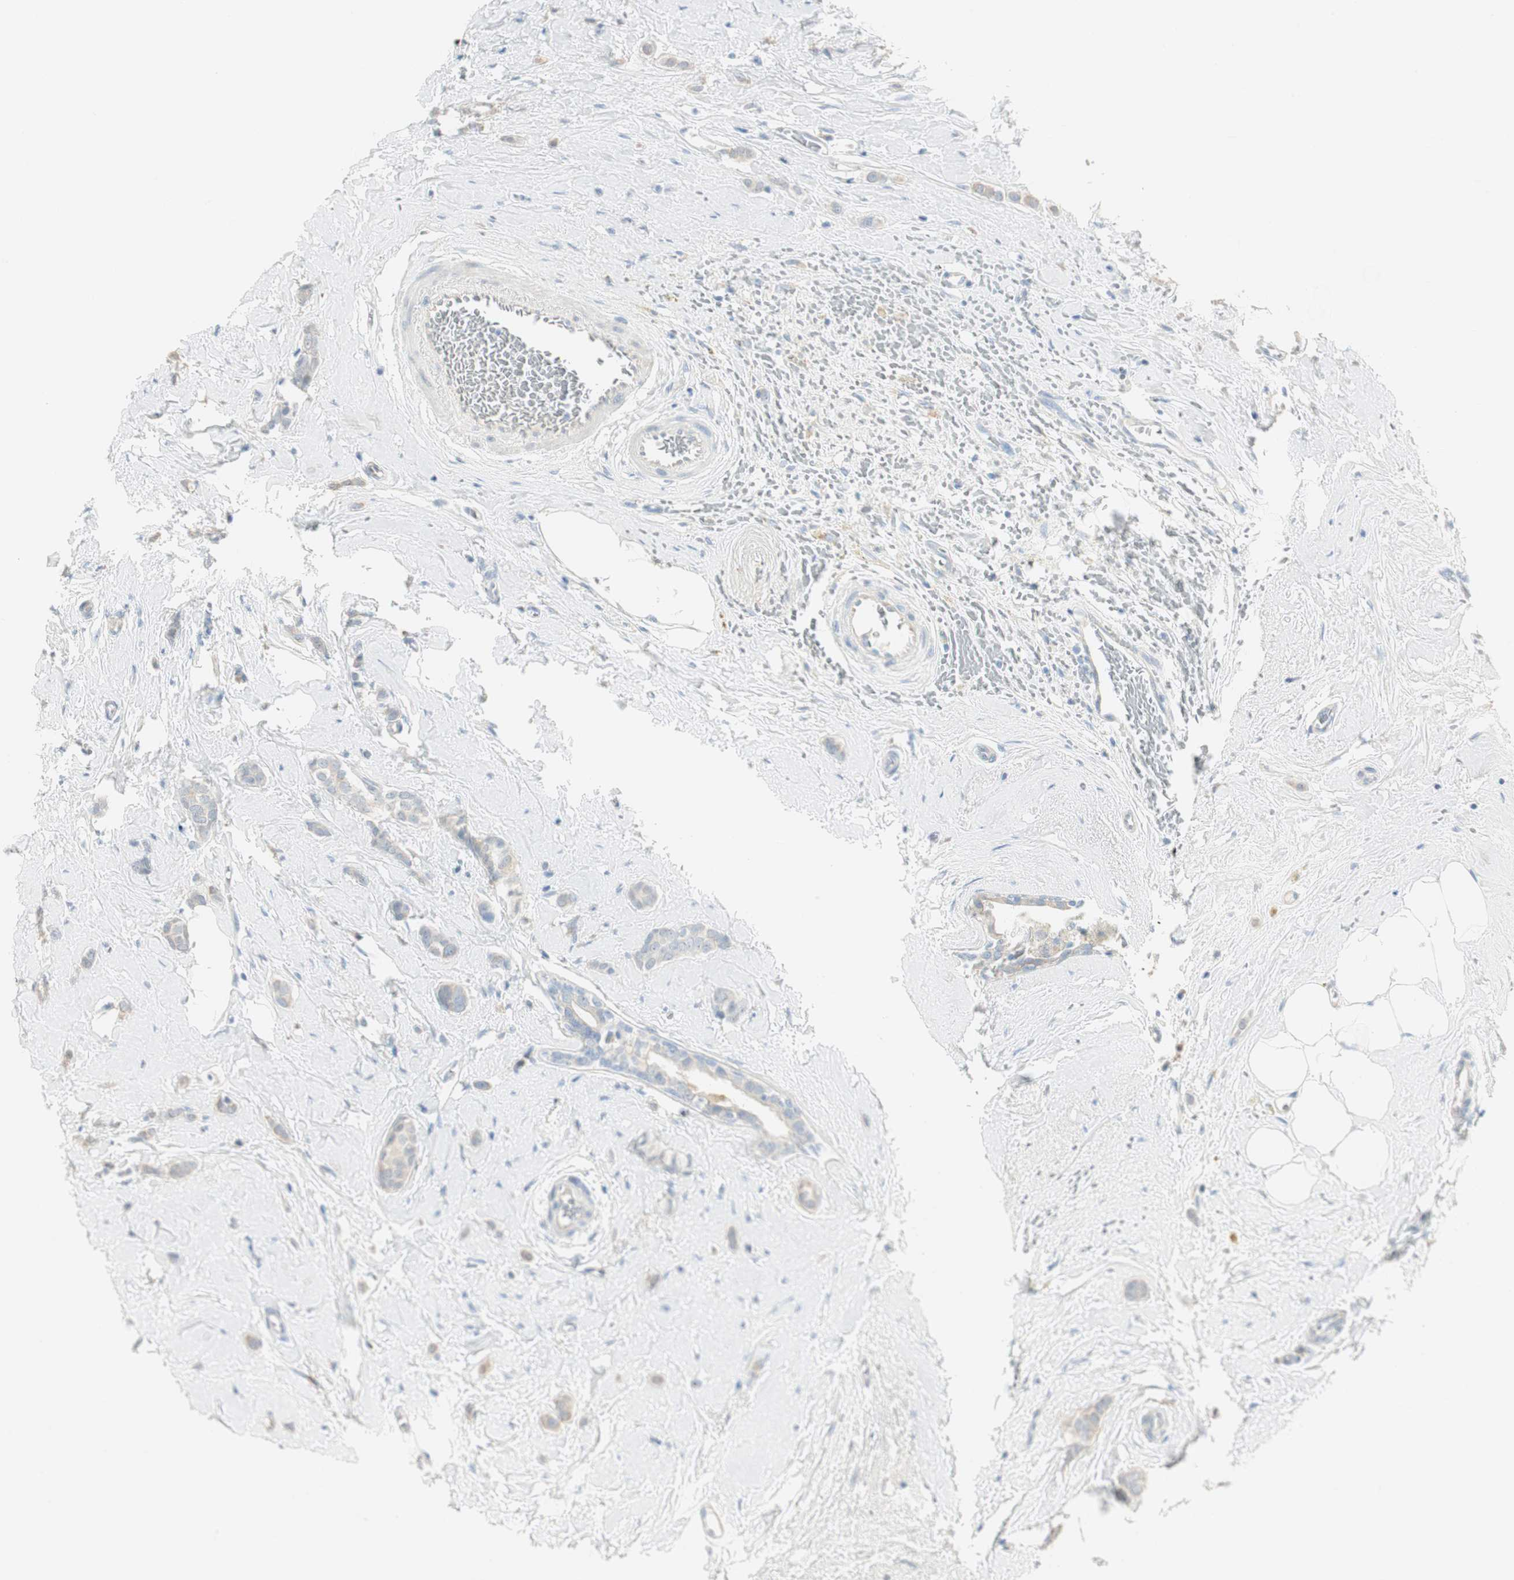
{"staining": {"intensity": "negative", "quantity": "none", "location": "none"}, "tissue": "breast cancer", "cell_type": "Tumor cells", "image_type": "cancer", "snomed": [{"axis": "morphology", "description": "Lobular carcinoma"}, {"axis": "topography", "description": "Breast"}], "caption": "A micrograph of human breast cancer (lobular carcinoma) is negative for staining in tumor cells.", "gene": "SPINK4", "patient": {"sex": "female", "age": 60}}